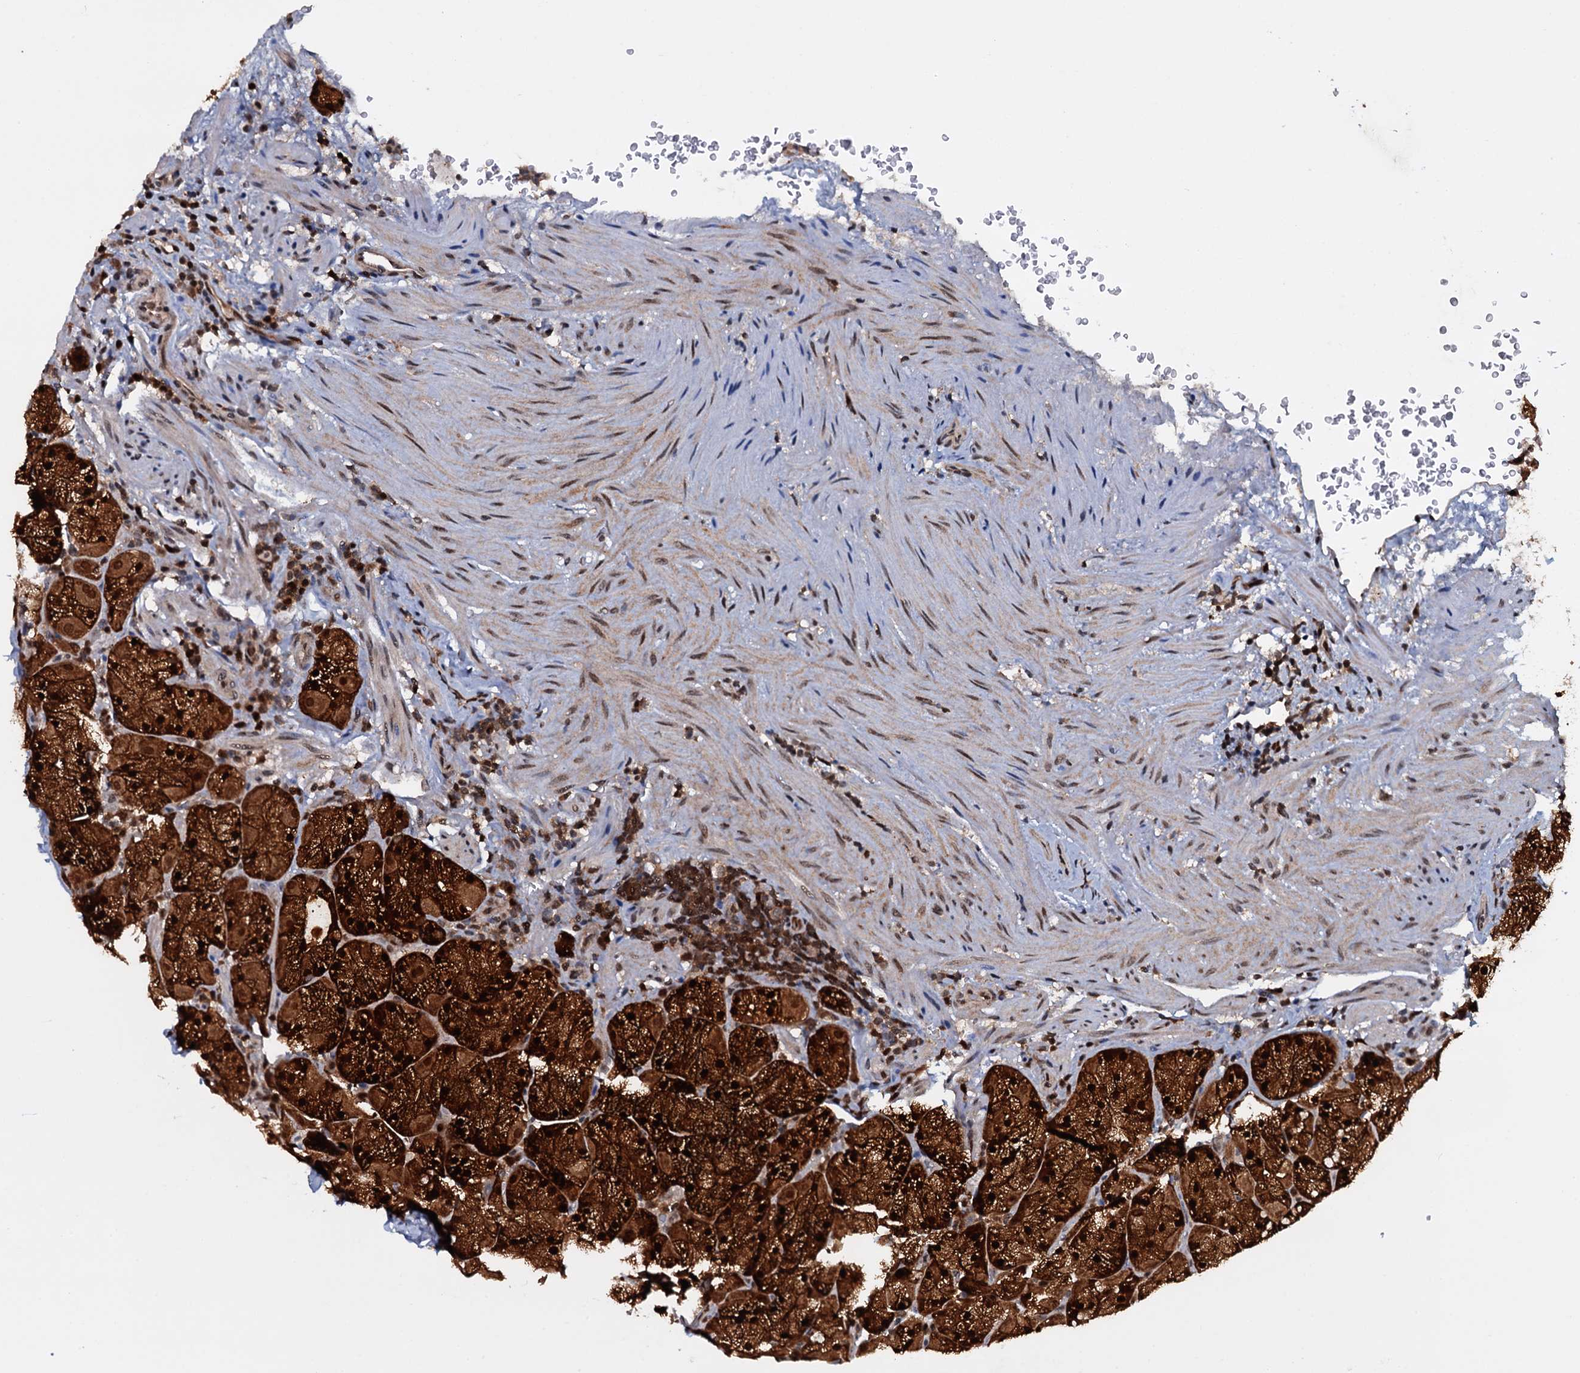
{"staining": {"intensity": "strong", "quantity": ">75%", "location": "cytoplasmic/membranous,nuclear"}, "tissue": "stomach", "cell_type": "Glandular cells", "image_type": "normal", "snomed": [{"axis": "morphology", "description": "Normal tissue, NOS"}, {"axis": "topography", "description": "Stomach, upper"}, {"axis": "topography", "description": "Stomach, lower"}], "caption": "Immunohistochemistry of normal human stomach demonstrates high levels of strong cytoplasmic/membranous,nuclear expression in approximately >75% of glandular cells. (DAB = brown stain, brightfield microscopy at high magnification).", "gene": "HDDC3", "patient": {"sex": "male", "age": 80}}